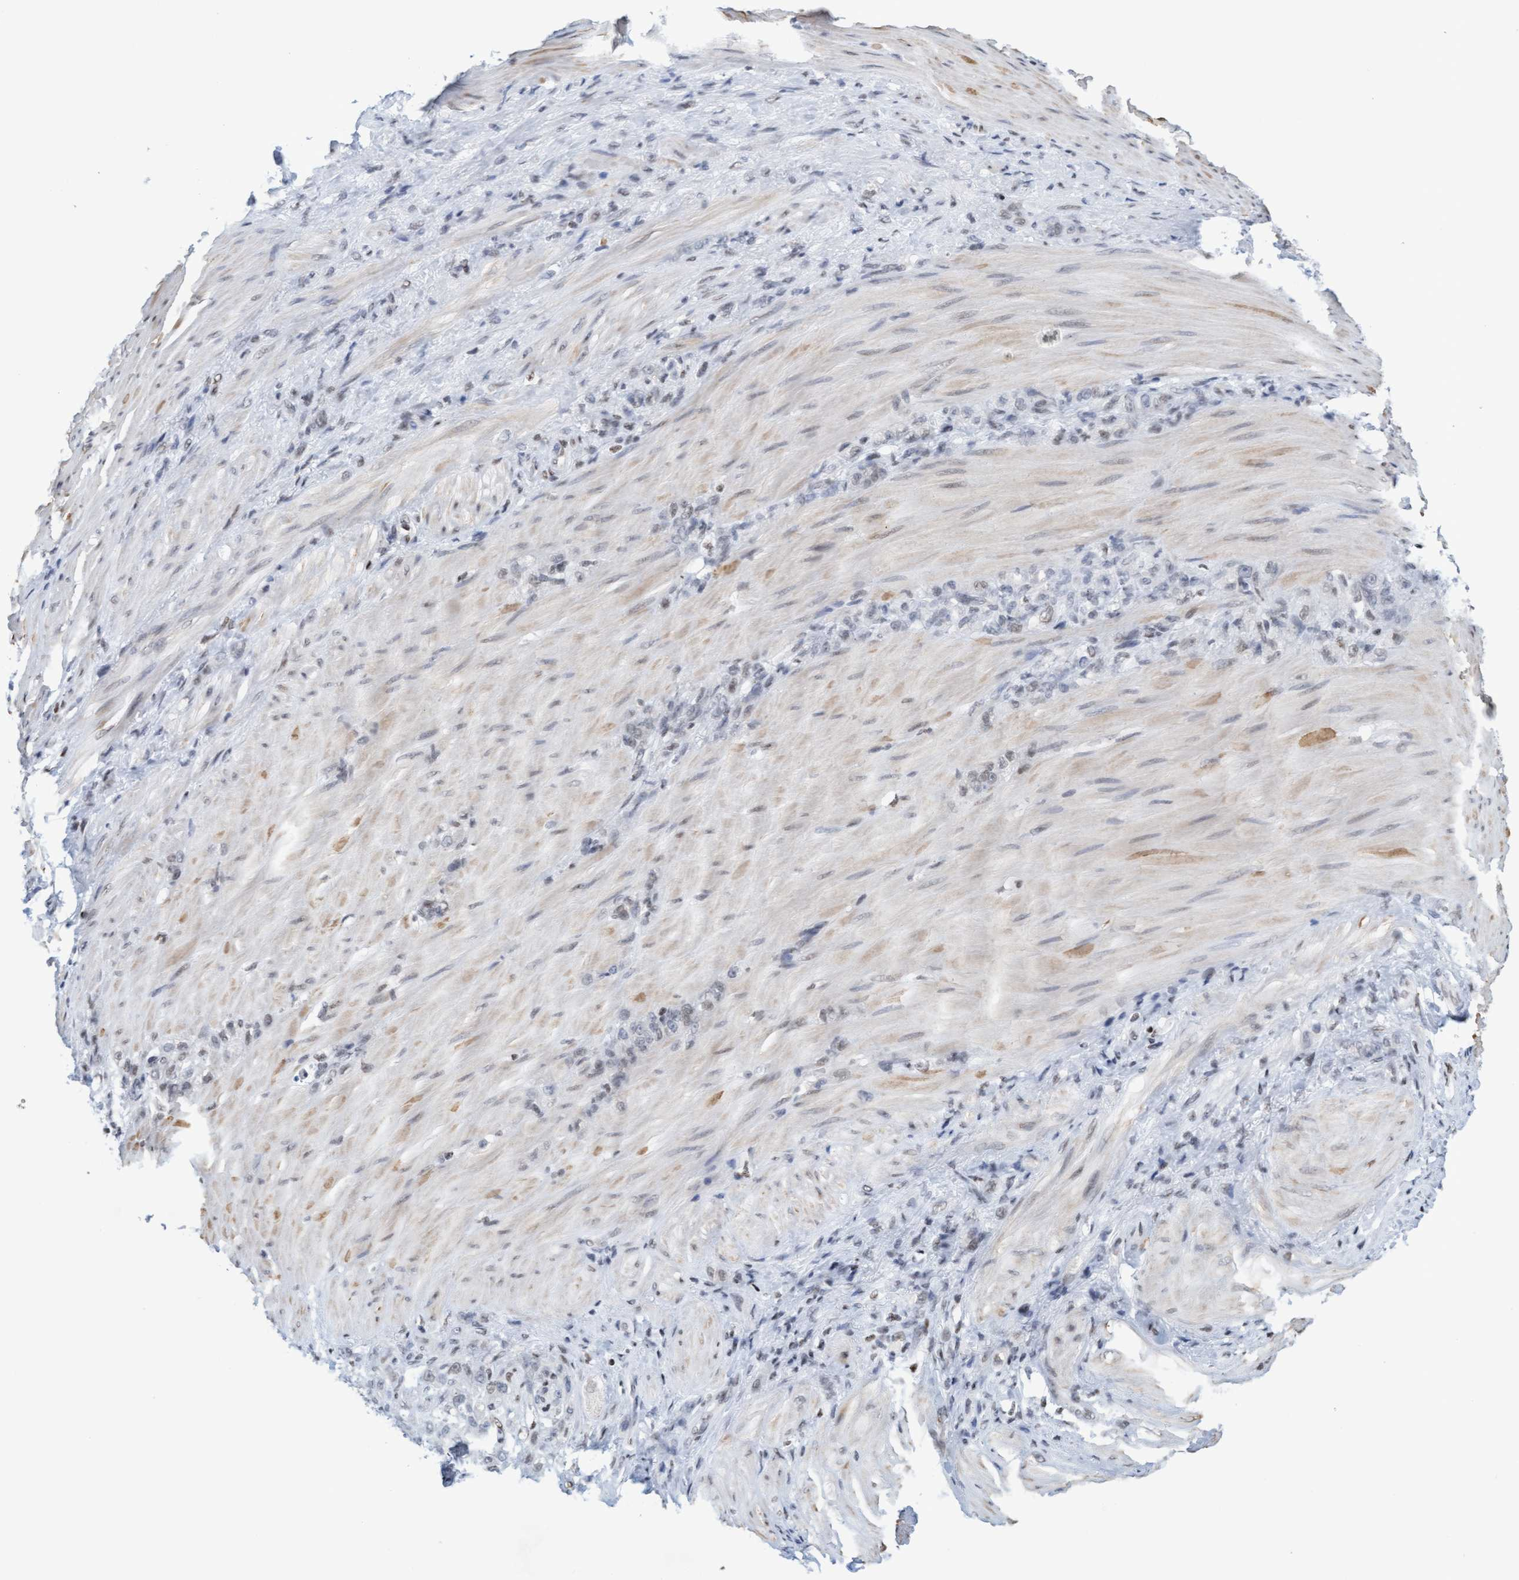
{"staining": {"intensity": "weak", "quantity": "<25%", "location": "nuclear"}, "tissue": "stomach cancer", "cell_type": "Tumor cells", "image_type": "cancer", "snomed": [{"axis": "morphology", "description": "Normal tissue, NOS"}, {"axis": "morphology", "description": "Adenocarcinoma, NOS"}, {"axis": "topography", "description": "Stomach"}], "caption": "Immunohistochemistry (IHC) histopathology image of stomach cancer (adenocarcinoma) stained for a protein (brown), which demonstrates no staining in tumor cells.", "gene": "GLRX2", "patient": {"sex": "male", "age": 82}}